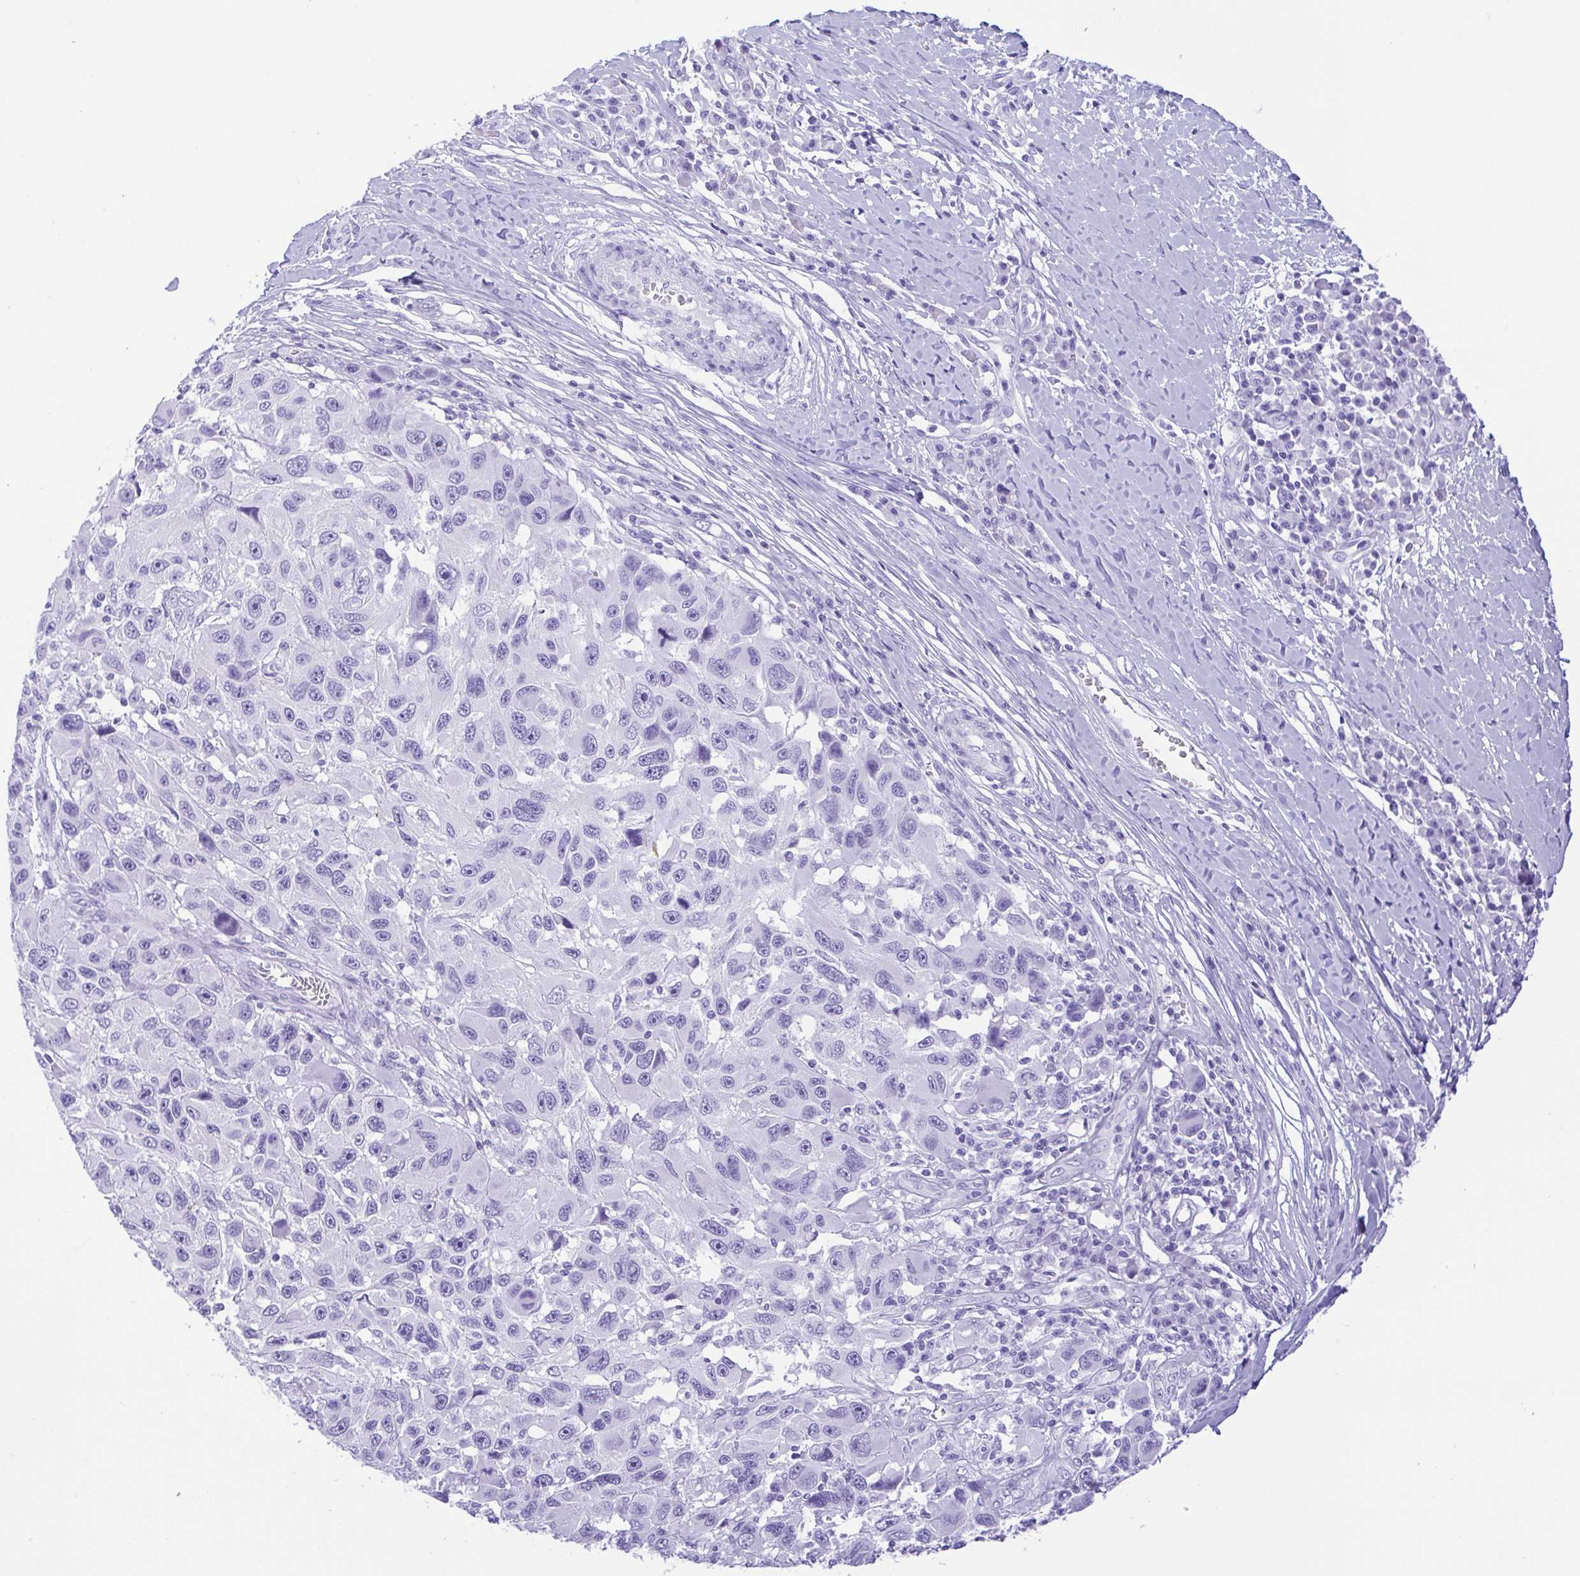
{"staining": {"intensity": "negative", "quantity": "none", "location": "none"}, "tissue": "melanoma", "cell_type": "Tumor cells", "image_type": "cancer", "snomed": [{"axis": "morphology", "description": "Malignant melanoma, NOS"}, {"axis": "topography", "description": "Skin"}], "caption": "Micrograph shows no protein staining in tumor cells of malignant melanoma tissue. (DAB (3,3'-diaminobenzidine) IHC with hematoxylin counter stain).", "gene": "CDSN", "patient": {"sex": "male", "age": 53}}